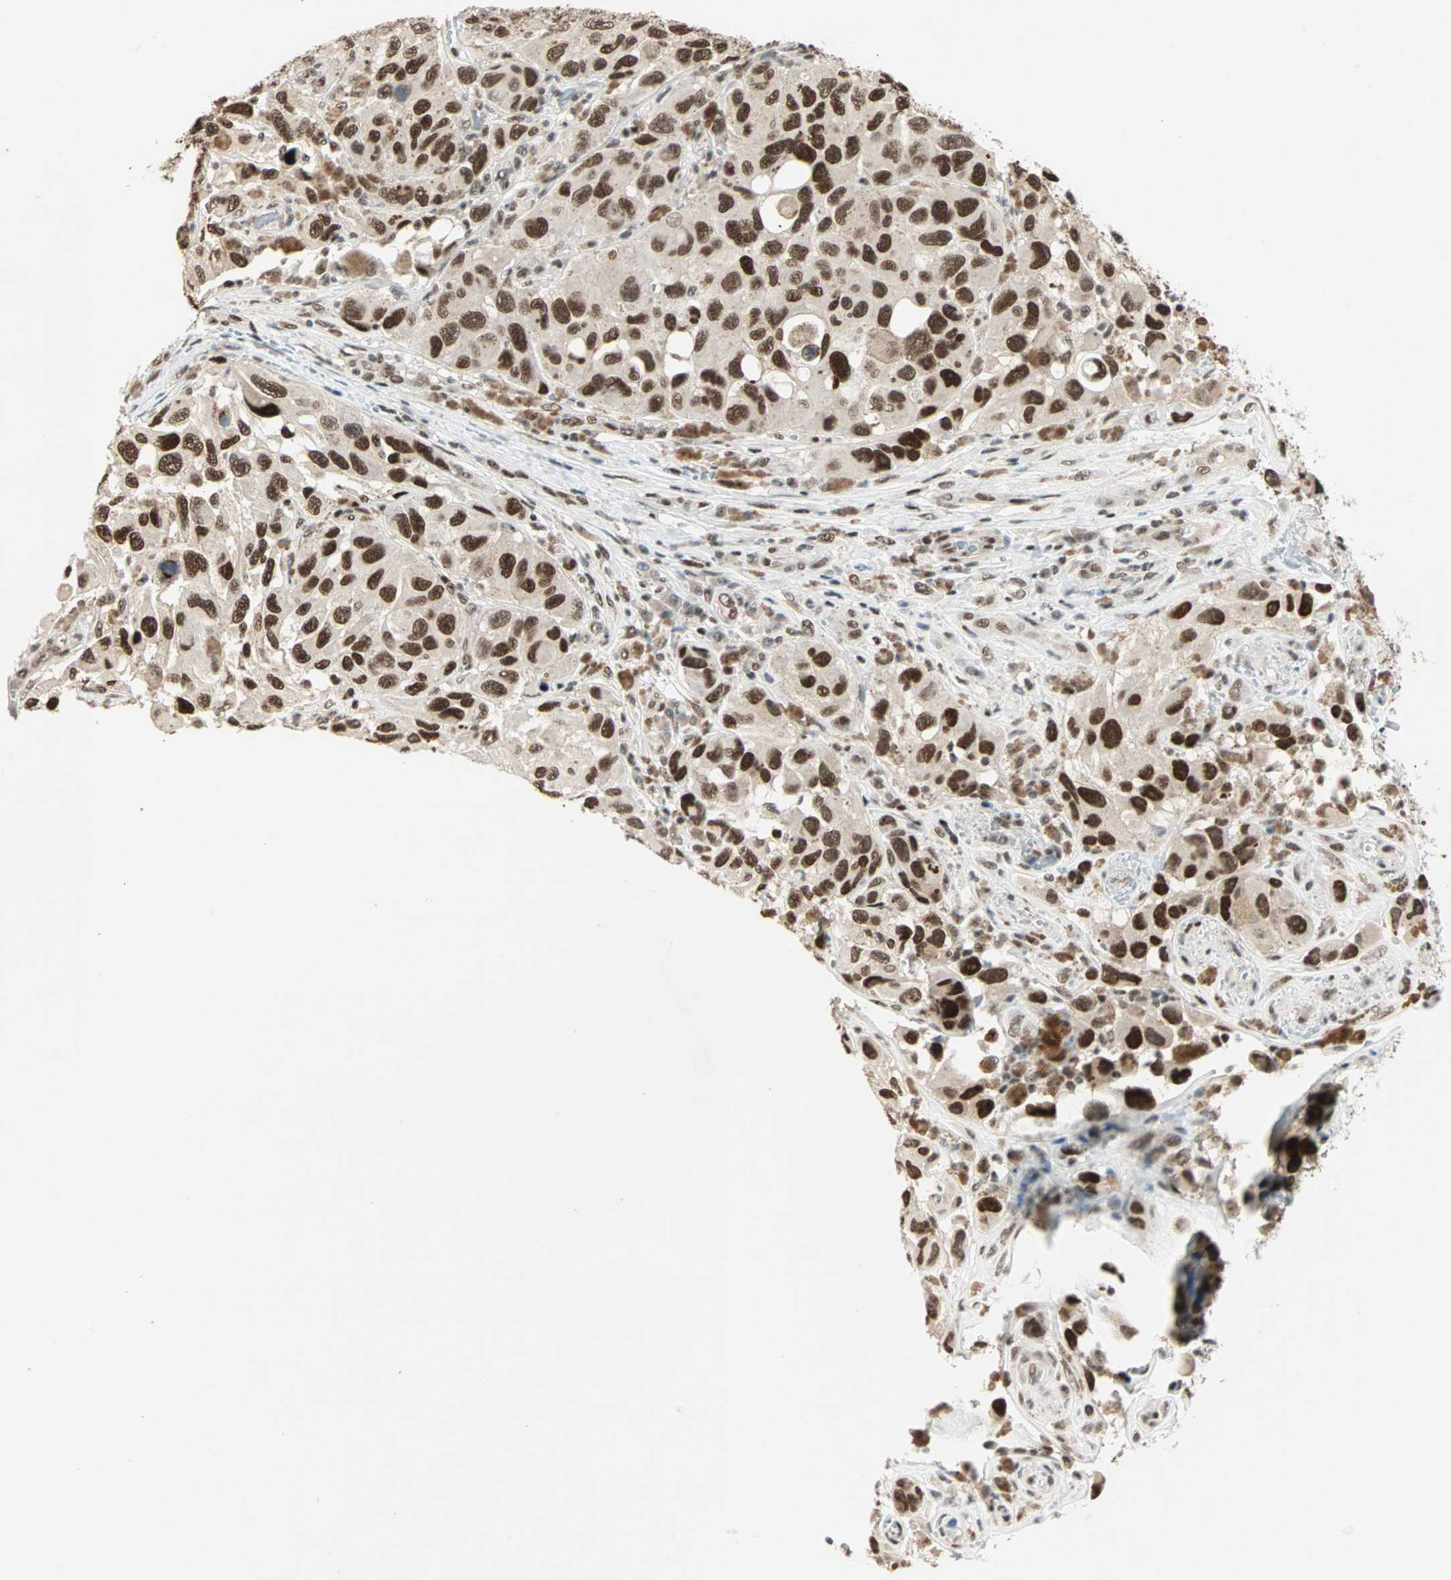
{"staining": {"intensity": "strong", "quantity": ">75%", "location": "nuclear"}, "tissue": "melanoma", "cell_type": "Tumor cells", "image_type": "cancer", "snomed": [{"axis": "morphology", "description": "Malignant melanoma, NOS"}, {"axis": "topography", "description": "Skin"}], "caption": "Protein expression by IHC reveals strong nuclear positivity in approximately >75% of tumor cells in malignant melanoma. Using DAB (brown) and hematoxylin (blue) stains, captured at high magnification using brightfield microscopy.", "gene": "BLM", "patient": {"sex": "female", "age": 73}}